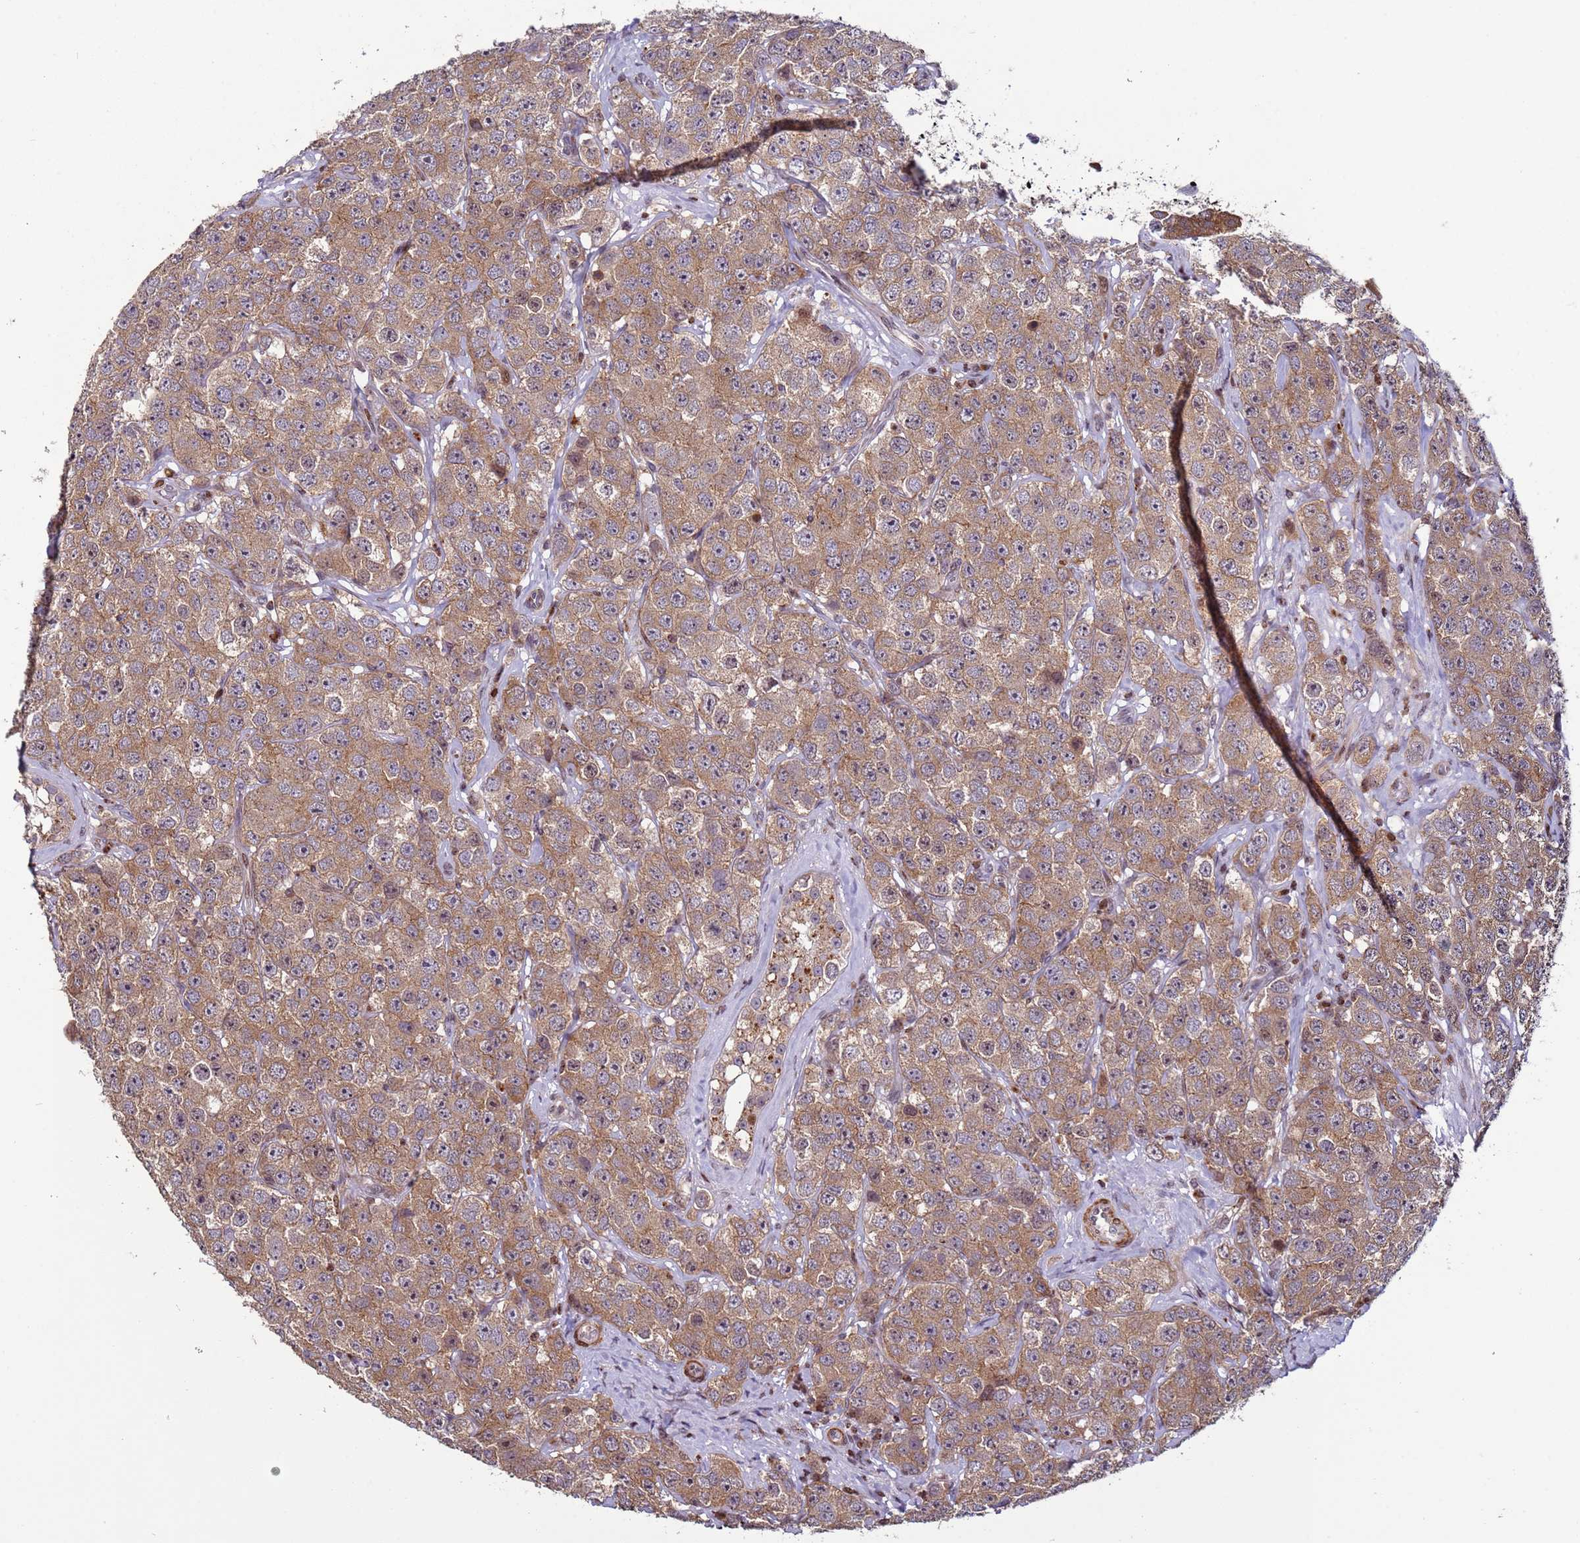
{"staining": {"intensity": "weak", "quantity": ">75%", "location": "cytoplasmic/membranous"}, "tissue": "testis cancer", "cell_type": "Tumor cells", "image_type": "cancer", "snomed": [{"axis": "morphology", "description": "Seminoma, NOS"}, {"axis": "topography", "description": "Testis"}], "caption": "About >75% of tumor cells in testis cancer show weak cytoplasmic/membranous protein staining as visualized by brown immunohistochemical staining.", "gene": "HGH1", "patient": {"sex": "male", "age": 28}}